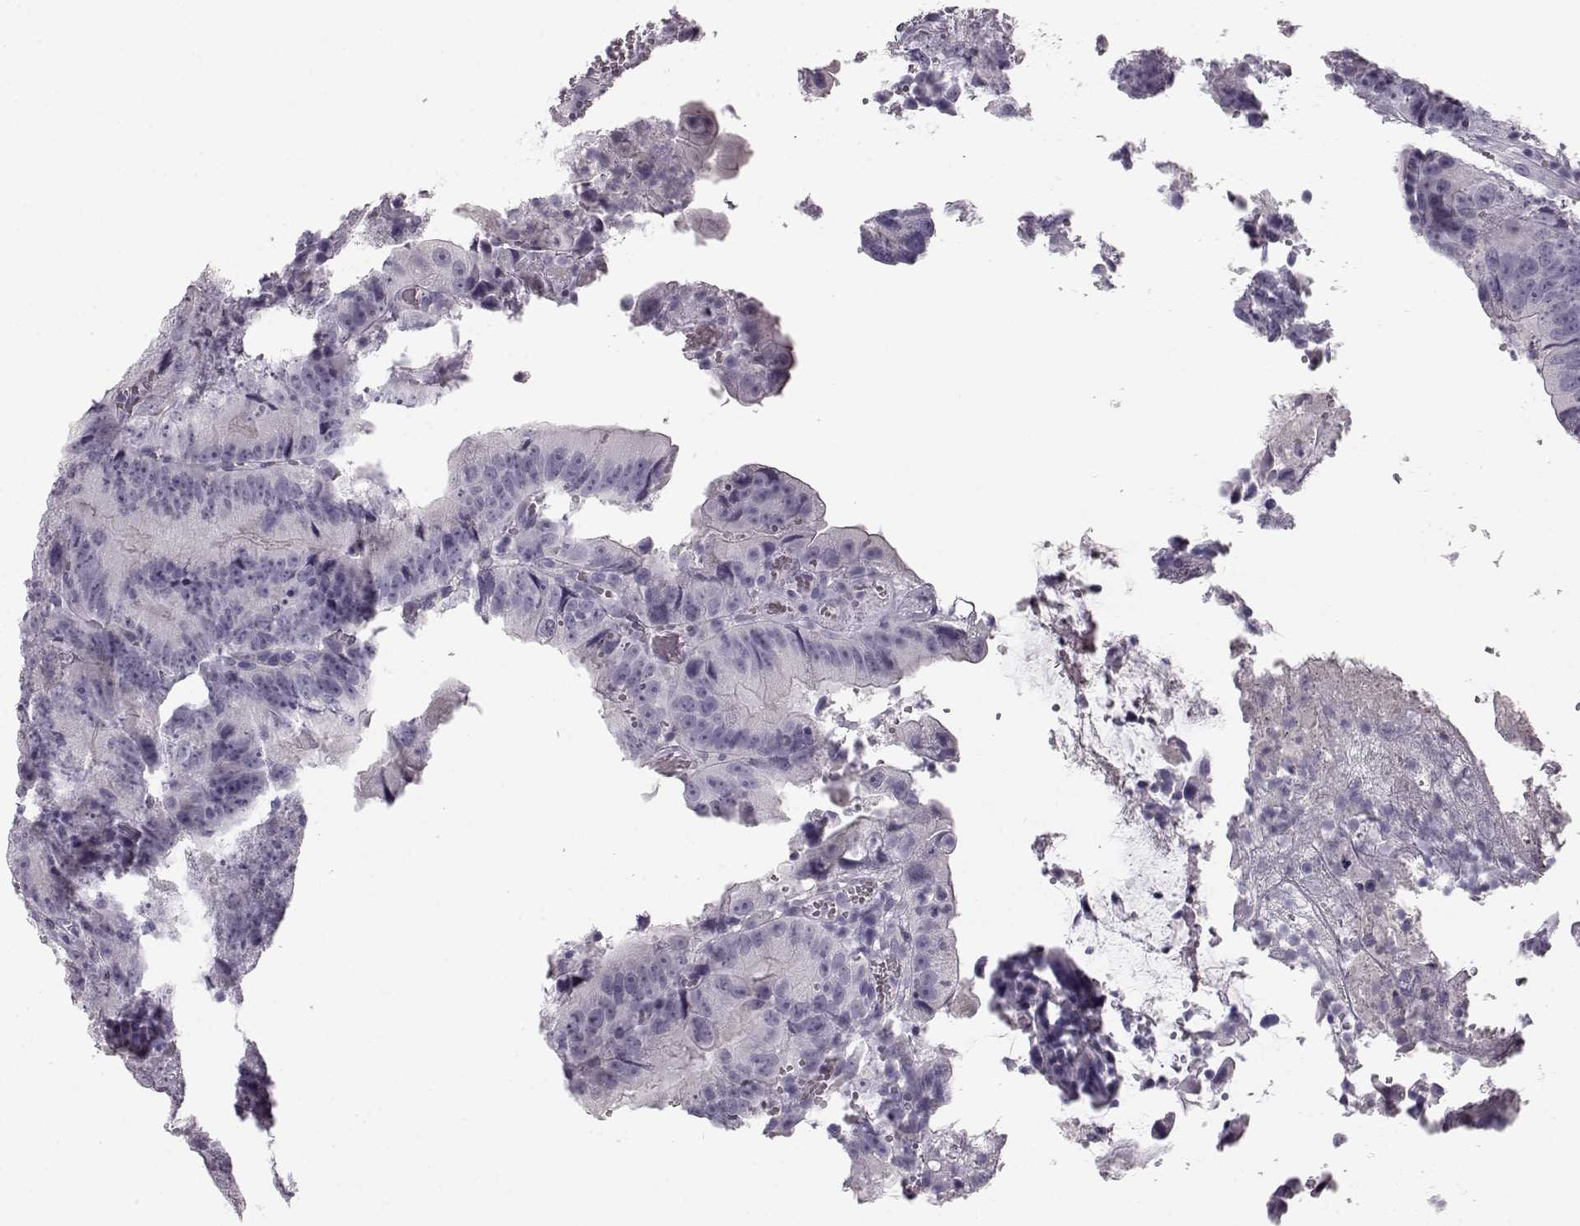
{"staining": {"intensity": "negative", "quantity": "none", "location": "none"}, "tissue": "colorectal cancer", "cell_type": "Tumor cells", "image_type": "cancer", "snomed": [{"axis": "morphology", "description": "Adenocarcinoma, NOS"}, {"axis": "topography", "description": "Colon"}], "caption": "Immunohistochemistry of human colorectal cancer (adenocarcinoma) shows no staining in tumor cells.", "gene": "BFSP2", "patient": {"sex": "female", "age": 86}}